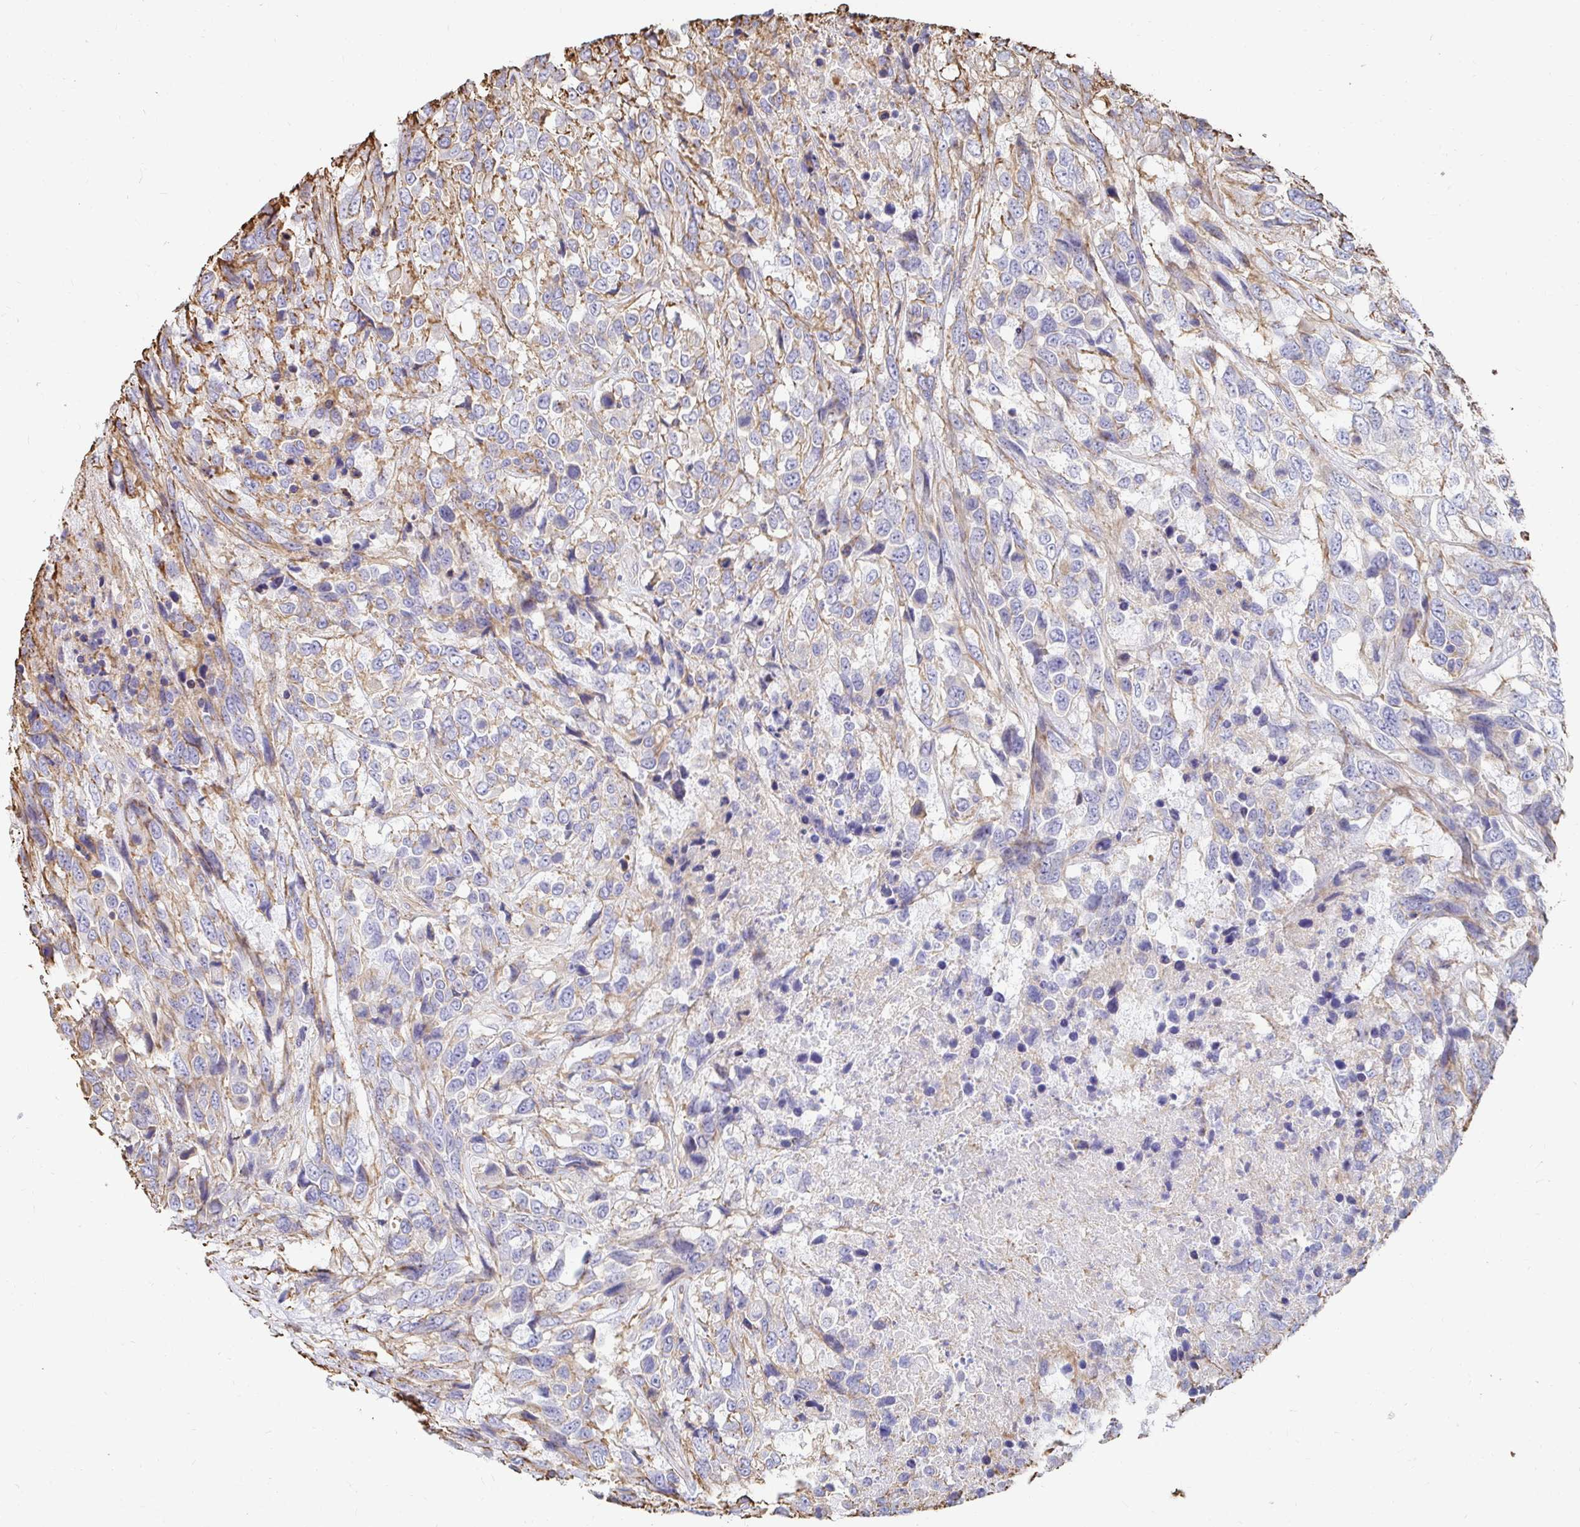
{"staining": {"intensity": "weak", "quantity": "<25%", "location": "cytoplasmic/membranous"}, "tissue": "urothelial cancer", "cell_type": "Tumor cells", "image_type": "cancer", "snomed": [{"axis": "morphology", "description": "Urothelial carcinoma, High grade"}, {"axis": "topography", "description": "Urinary bladder"}], "caption": "Human urothelial cancer stained for a protein using IHC exhibits no positivity in tumor cells.", "gene": "PTPN14", "patient": {"sex": "female", "age": 70}}